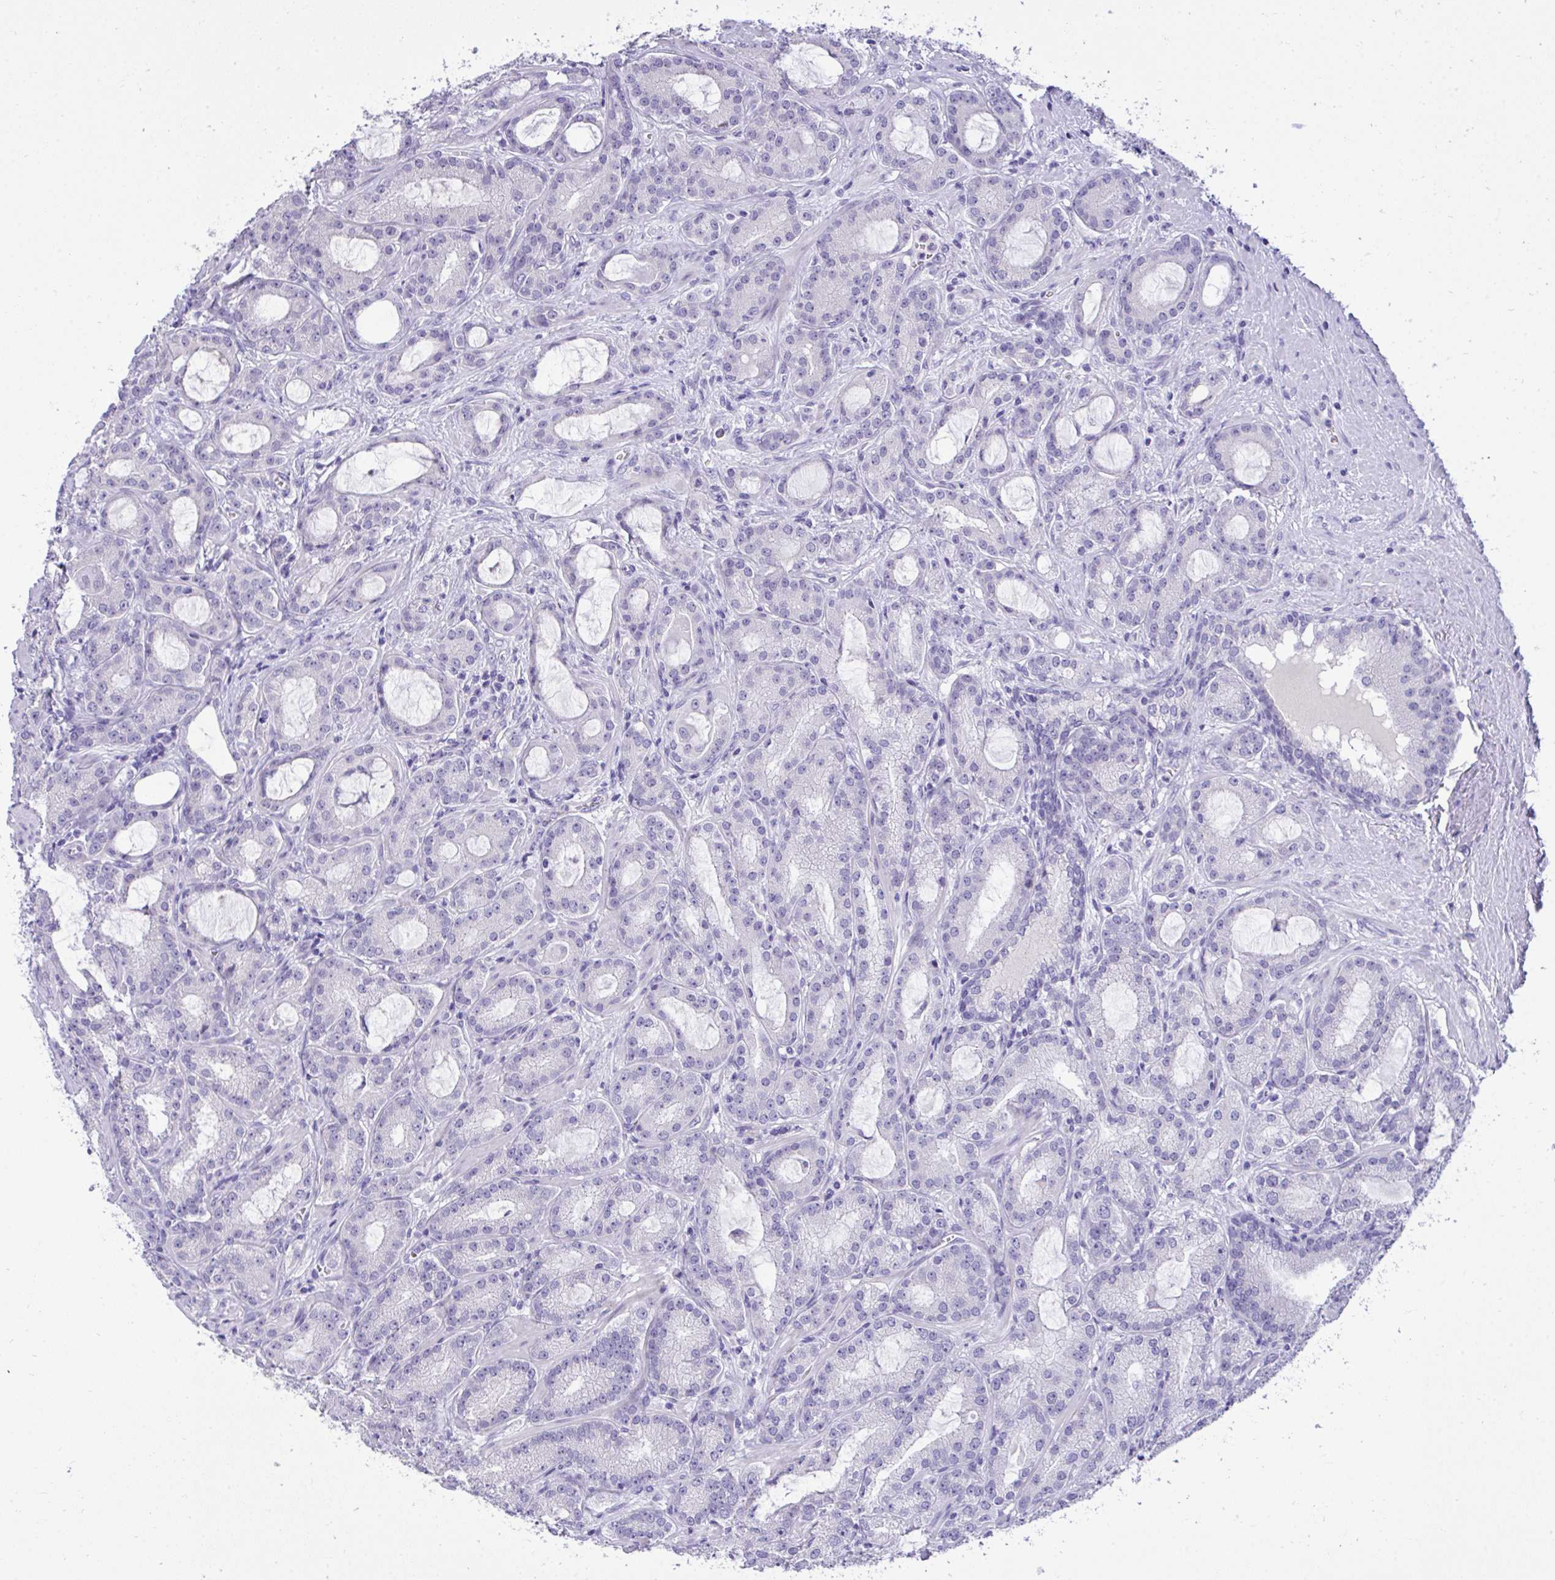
{"staining": {"intensity": "negative", "quantity": "none", "location": "none"}, "tissue": "prostate cancer", "cell_type": "Tumor cells", "image_type": "cancer", "snomed": [{"axis": "morphology", "description": "Adenocarcinoma, High grade"}, {"axis": "topography", "description": "Prostate"}], "caption": "High power microscopy histopathology image of an immunohistochemistry histopathology image of adenocarcinoma (high-grade) (prostate), revealing no significant staining in tumor cells.", "gene": "TMCO5A", "patient": {"sex": "male", "age": 65}}